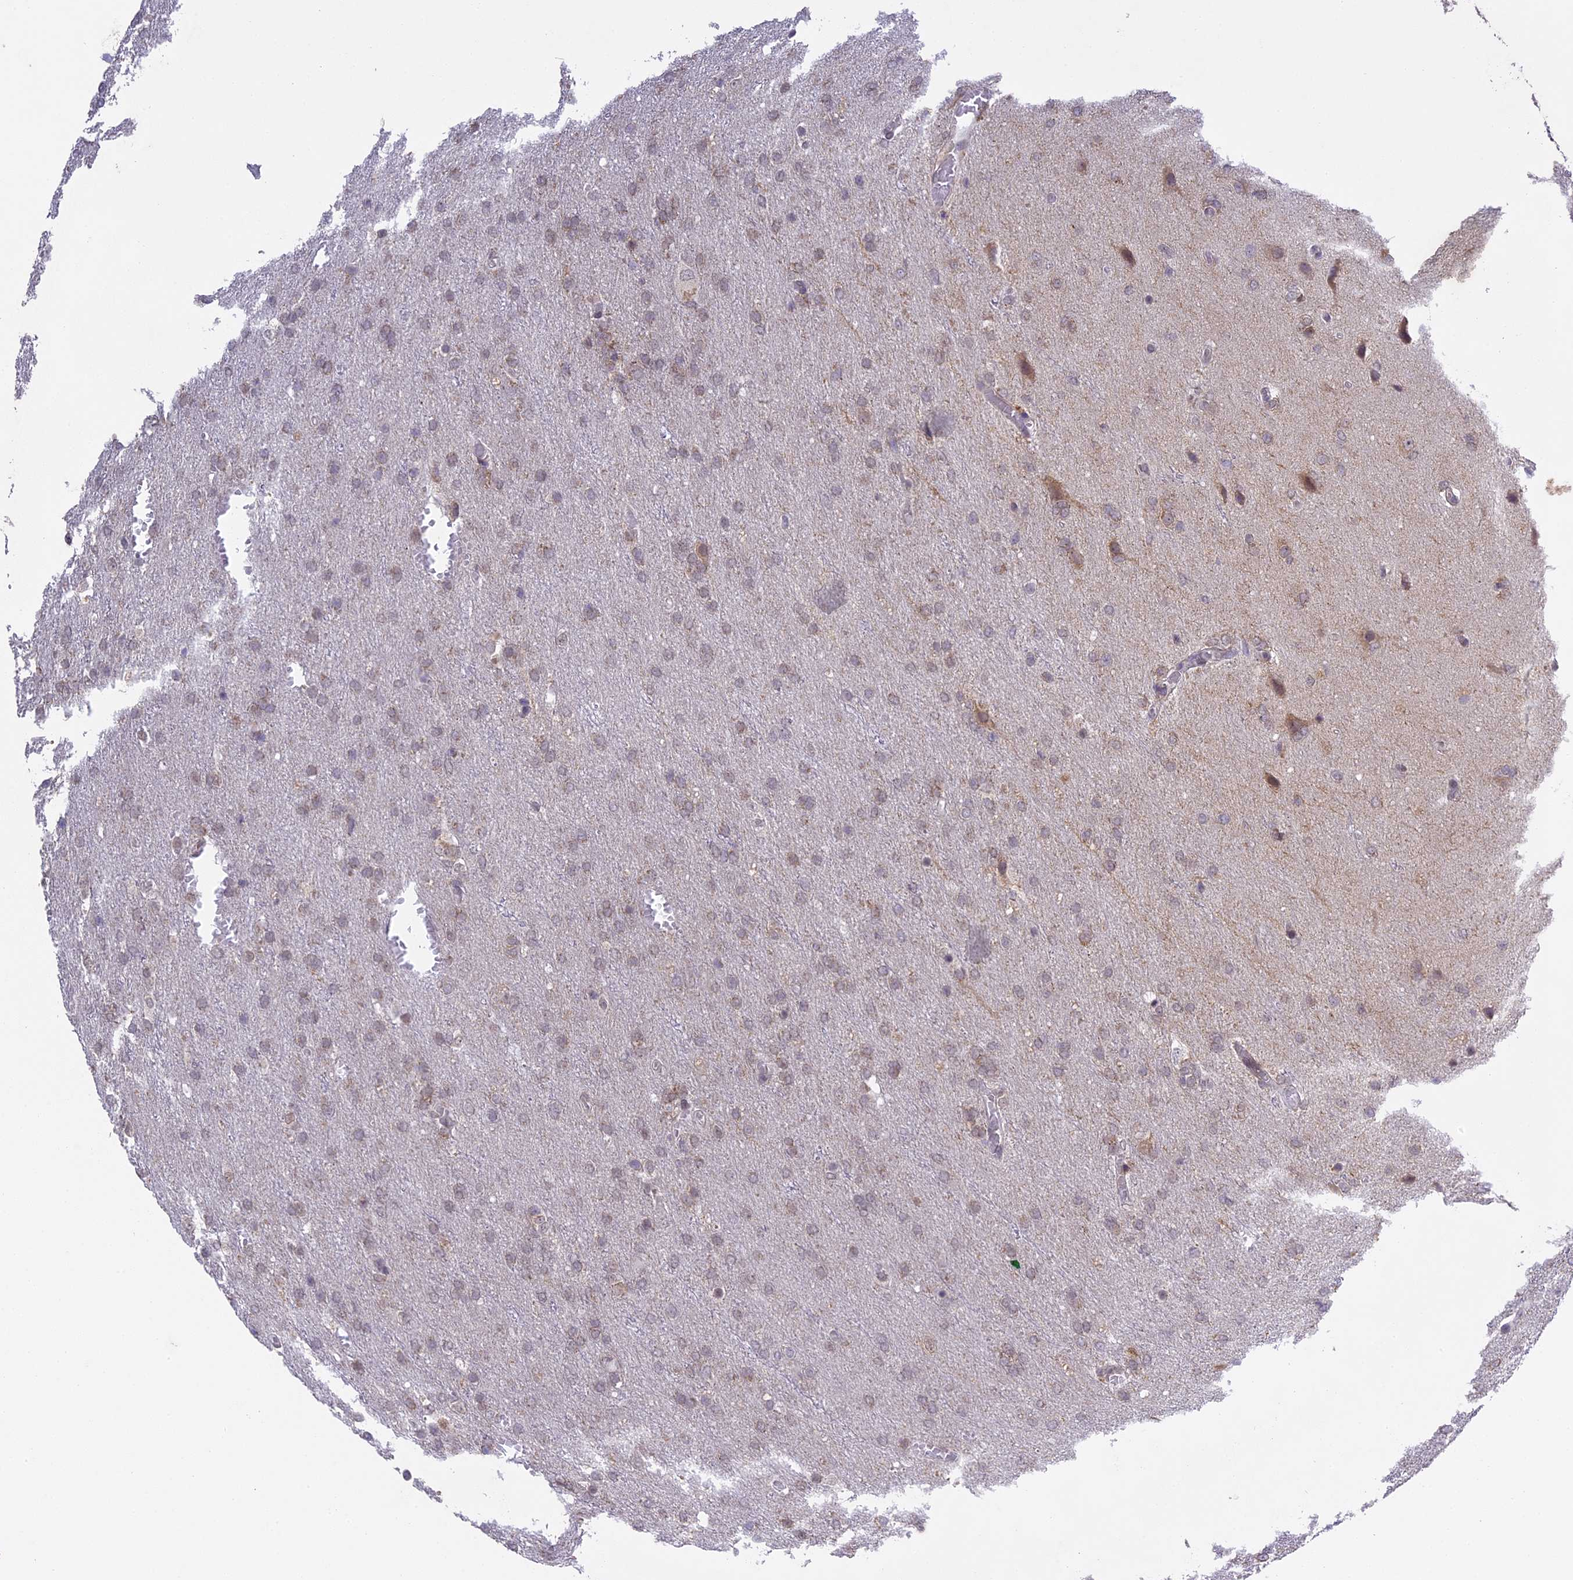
{"staining": {"intensity": "weak", "quantity": "<25%", "location": "cytoplasmic/membranous,nuclear"}, "tissue": "glioma", "cell_type": "Tumor cells", "image_type": "cancer", "snomed": [{"axis": "morphology", "description": "Glioma, malignant, High grade"}, {"axis": "topography", "description": "Brain"}], "caption": "Immunohistochemistry (IHC) of human malignant high-grade glioma demonstrates no expression in tumor cells. (Stains: DAB immunohistochemistry (IHC) with hematoxylin counter stain, Microscopy: brightfield microscopy at high magnification).", "gene": "ERG28", "patient": {"sex": "female", "age": 74}}